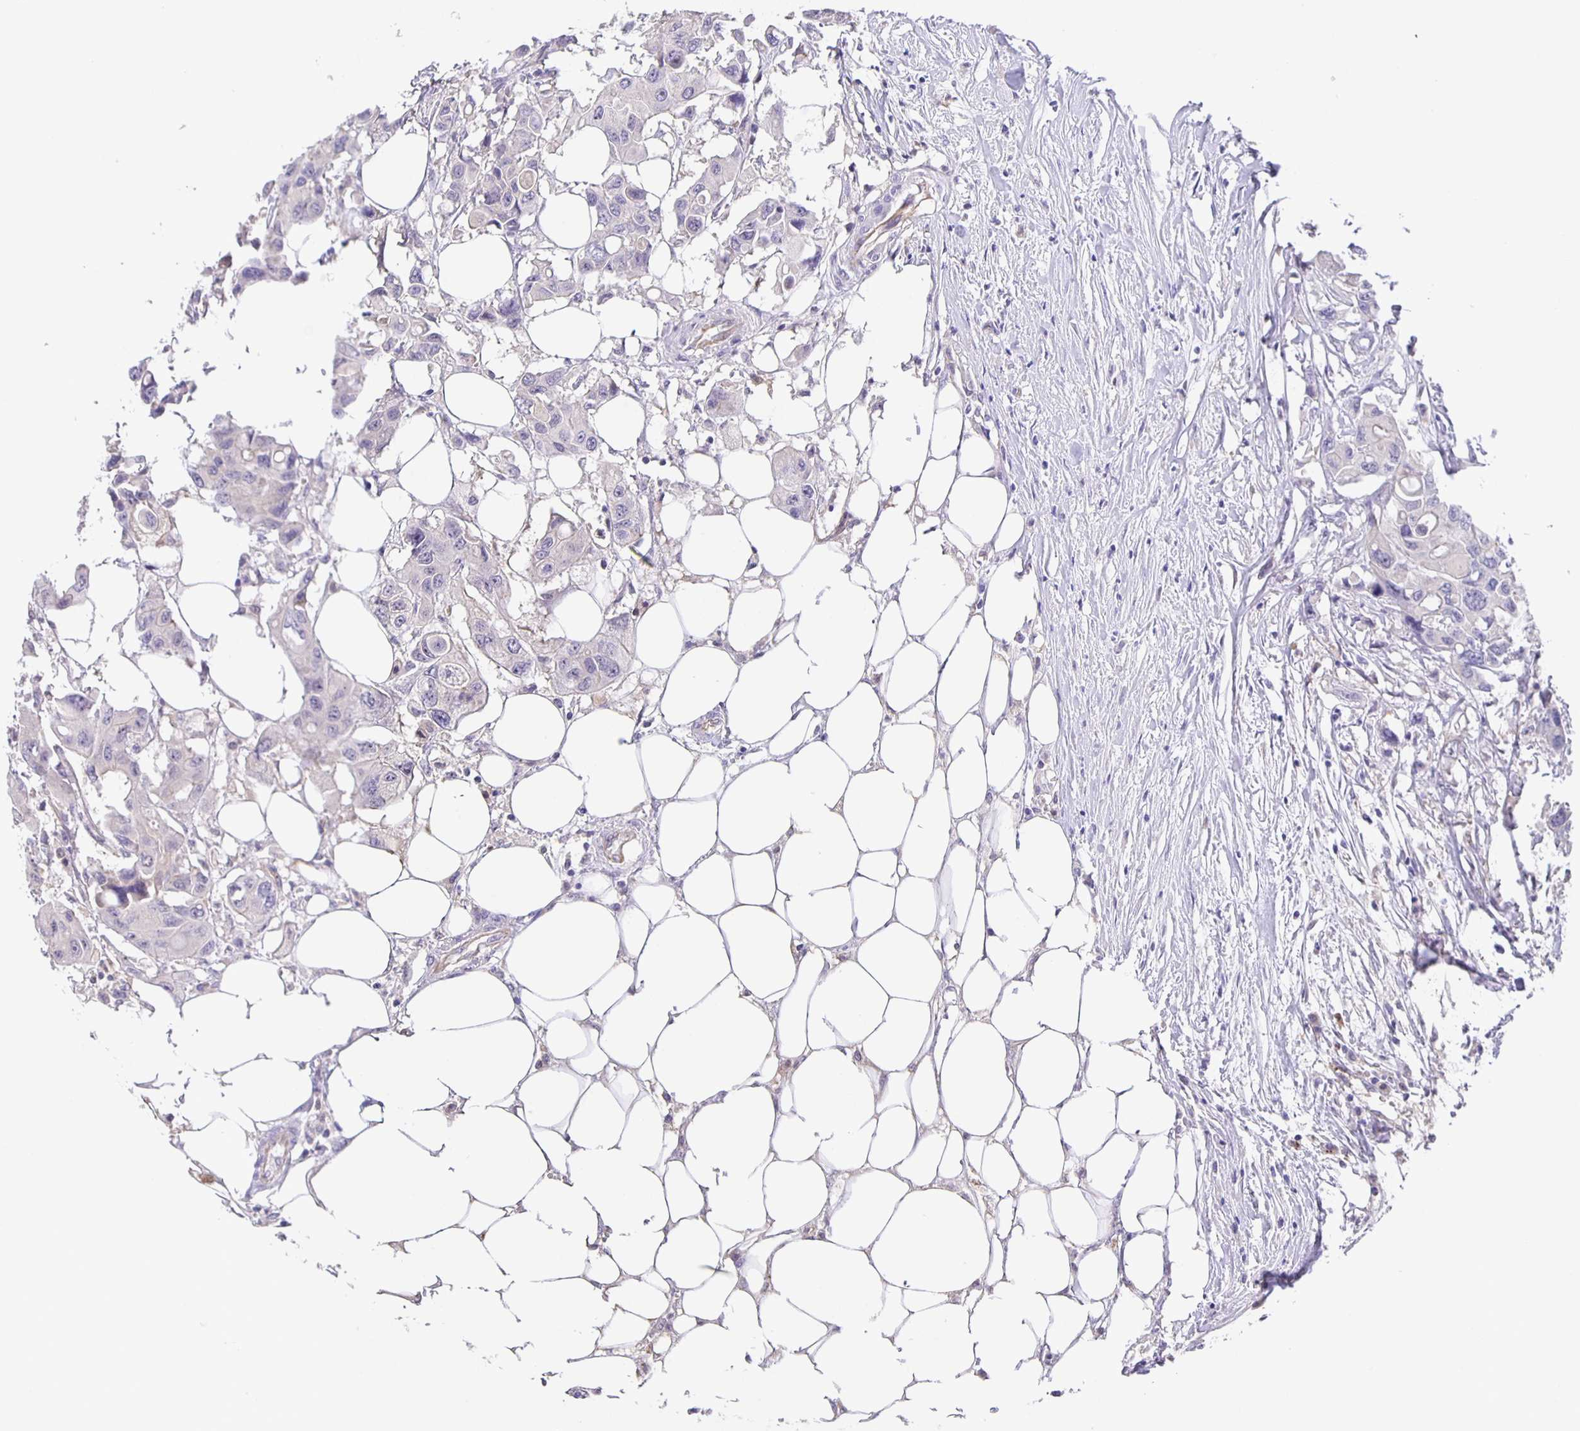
{"staining": {"intensity": "negative", "quantity": "none", "location": "none"}, "tissue": "colorectal cancer", "cell_type": "Tumor cells", "image_type": "cancer", "snomed": [{"axis": "morphology", "description": "Adenocarcinoma, NOS"}, {"axis": "topography", "description": "Colon"}], "caption": "The image demonstrates no staining of tumor cells in colorectal adenocarcinoma.", "gene": "JMJD4", "patient": {"sex": "male", "age": 77}}